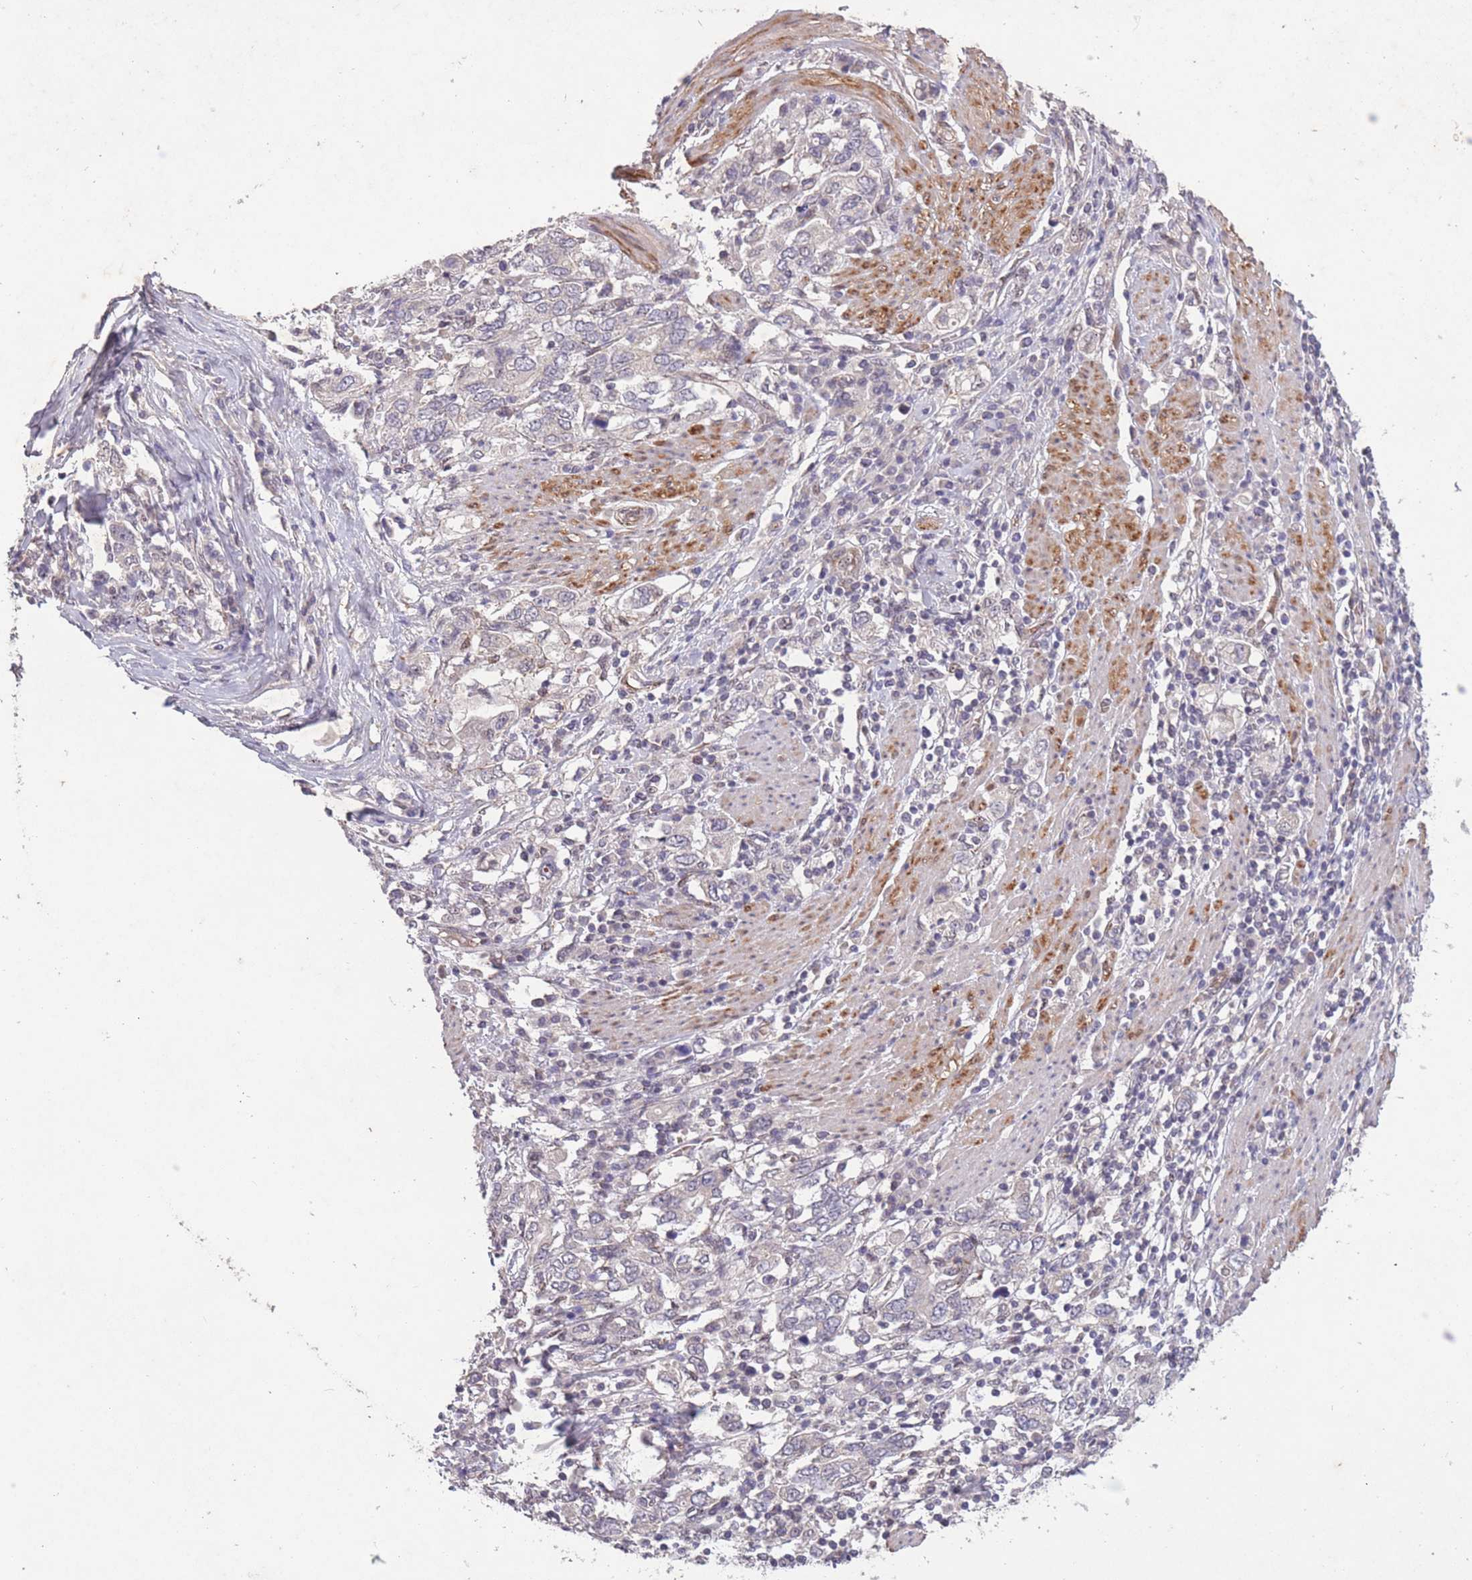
{"staining": {"intensity": "negative", "quantity": "none", "location": "none"}, "tissue": "stomach cancer", "cell_type": "Tumor cells", "image_type": "cancer", "snomed": [{"axis": "morphology", "description": "Adenocarcinoma, NOS"}, {"axis": "topography", "description": "Stomach, upper"}, {"axis": "topography", "description": "Stomach"}], "caption": "Adenocarcinoma (stomach) was stained to show a protein in brown. There is no significant positivity in tumor cells.", "gene": "CBX6", "patient": {"sex": "male", "age": 62}}